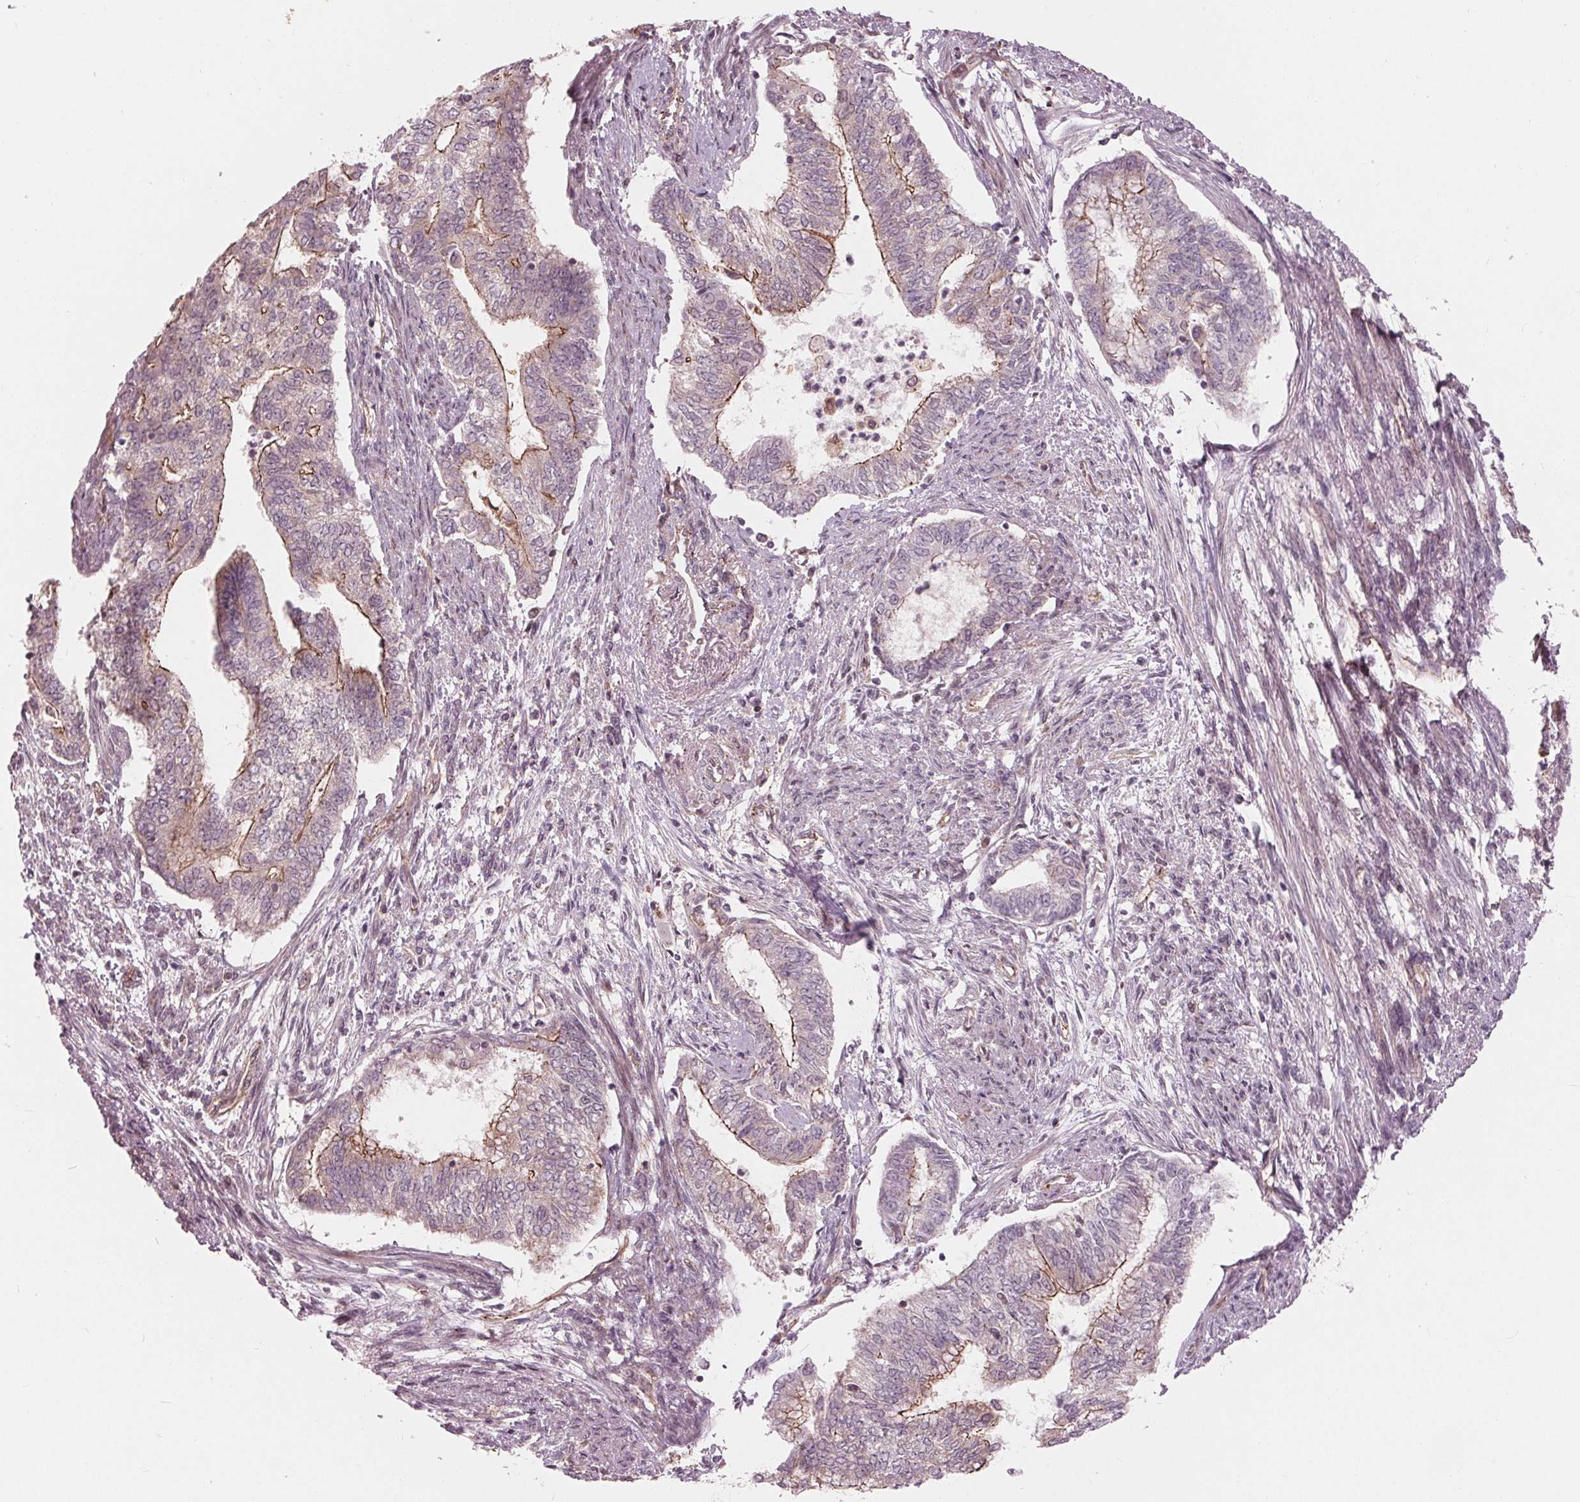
{"staining": {"intensity": "moderate", "quantity": "<25%", "location": "cytoplasmic/membranous"}, "tissue": "endometrial cancer", "cell_type": "Tumor cells", "image_type": "cancer", "snomed": [{"axis": "morphology", "description": "Adenocarcinoma, NOS"}, {"axis": "topography", "description": "Endometrium"}], "caption": "IHC image of neoplastic tissue: endometrial adenocarcinoma stained using immunohistochemistry exhibits low levels of moderate protein expression localized specifically in the cytoplasmic/membranous of tumor cells, appearing as a cytoplasmic/membranous brown color.", "gene": "TXNIP", "patient": {"sex": "female", "age": 65}}